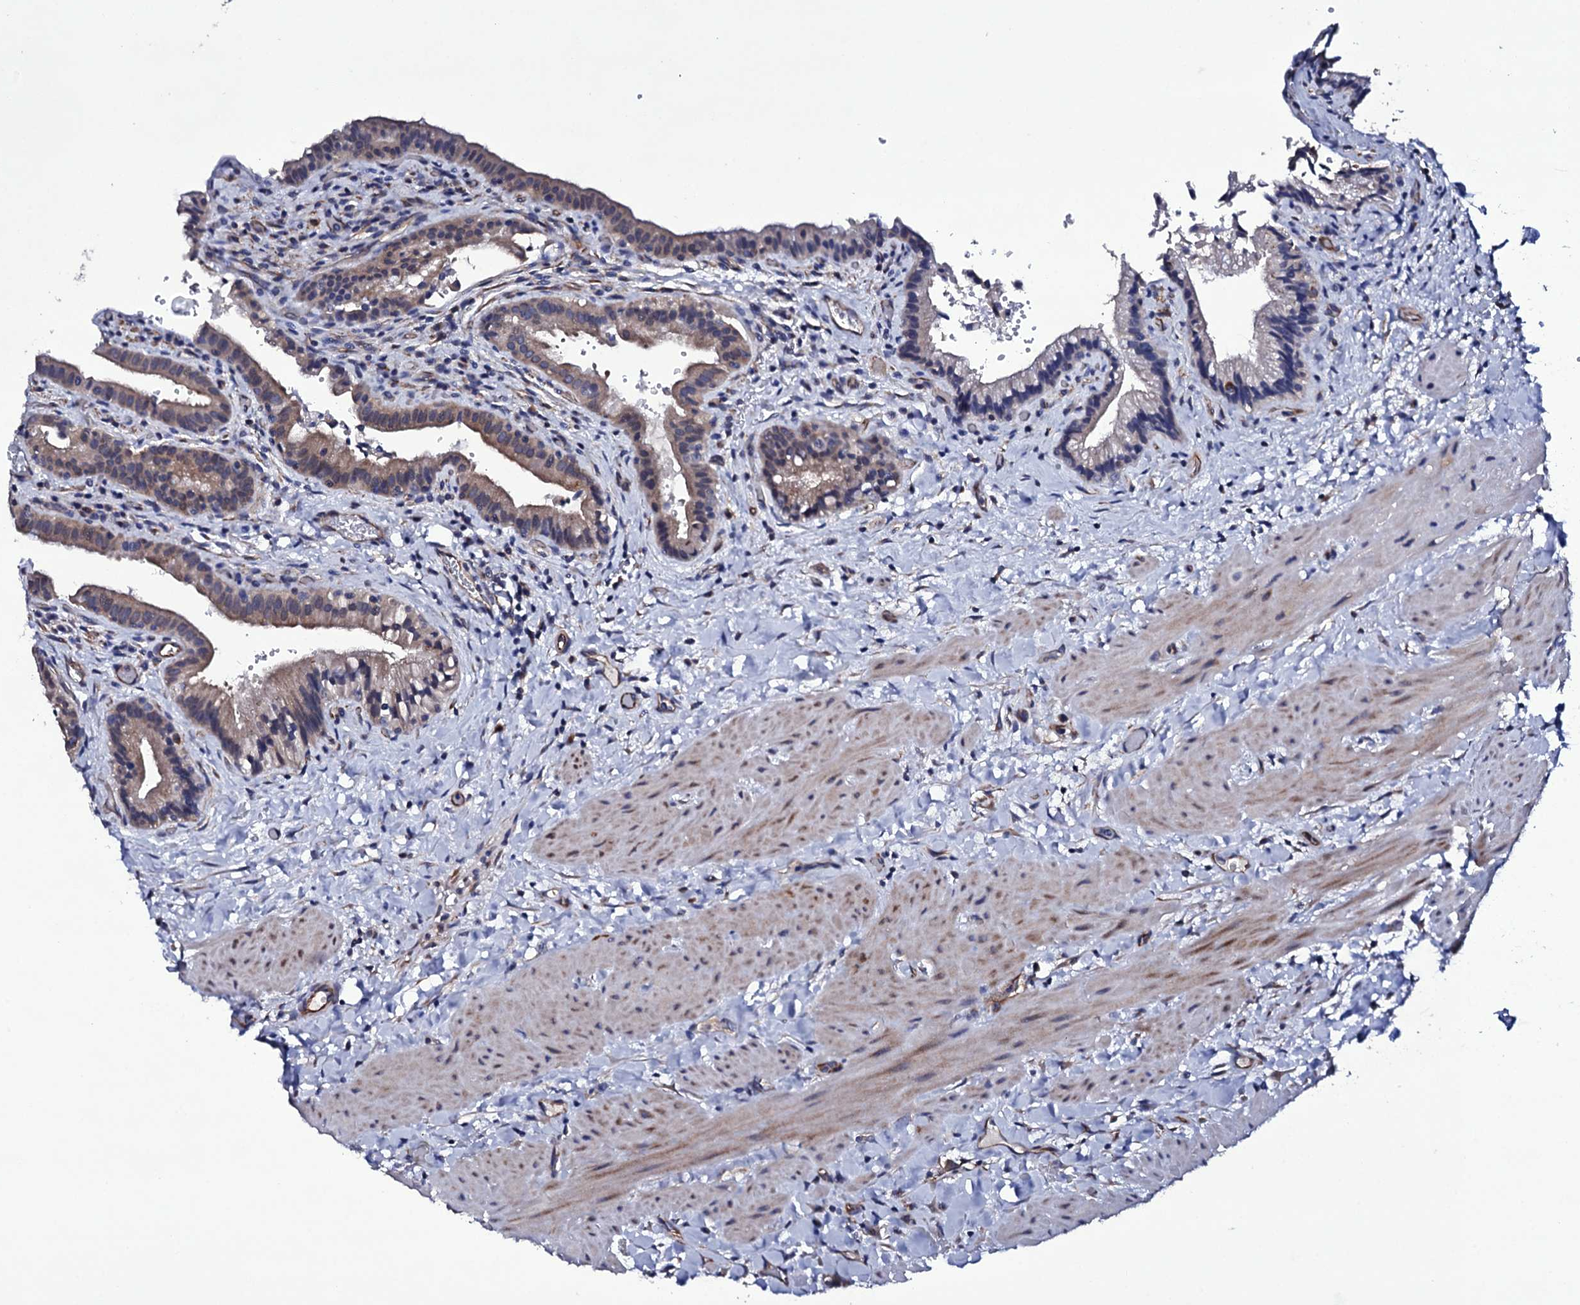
{"staining": {"intensity": "weak", "quantity": "25%-75%", "location": "cytoplasmic/membranous"}, "tissue": "gallbladder", "cell_type": "Glandular cells", "image_type": "normal", "snomed": [{"axis": "morphology", "description": "Normal tissue, NOS"}, {"axis": "topography", "description": "Gallbladder"}], "caption": "Weak cytoplasmic/membranous positivity for a protein is appreciated in approximately 25%-75% of glandular cells of normal gallbladder using immunohistochemistry.", "gene": "BCL2L14", "patient": {"sex": "male", "age": 24}}